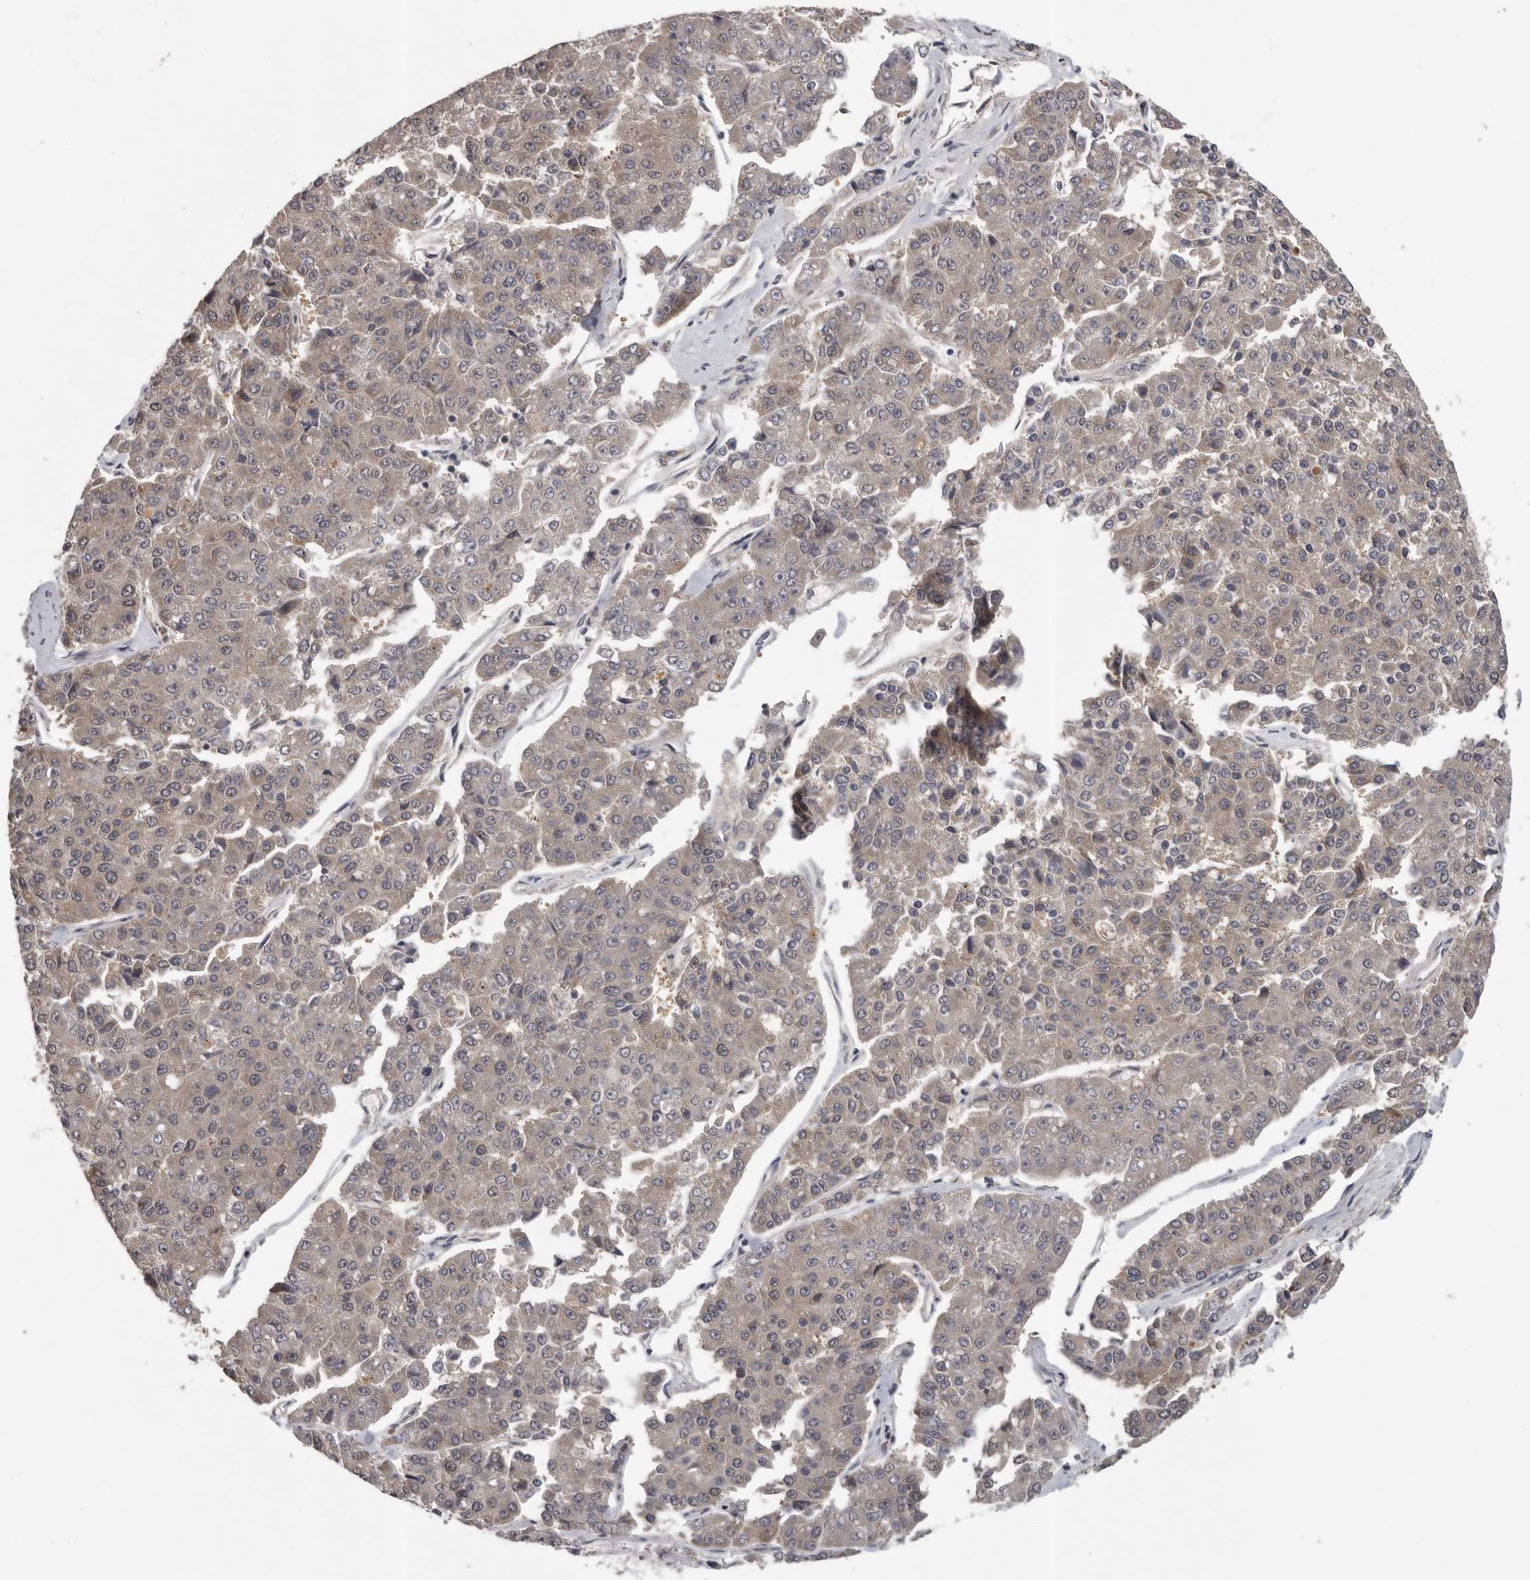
{"staining": {"intensity": "weak", "quantity": "<25%", "location": "cytoplasmic/membranous"}, "tissue": "pancreatic cancer", "cell_type": "Tumor cells", "image_type": "cancer", "snomed": [{"axis": "morphology", "description": "Adenocarcinoma, NOS"}, {"axis": "topography", "description": "Pancreas"}], "caption": "Immunohistochemistry image of neoplastic tissue: pancreatic cancer (adenocarcinoma) stained with DAB (3,3'-diaminobenzidine) reveals no significant protein expression in tumor cells. (DAB (3,3'-diaminobenzidine) immunohistochemistry visualized using brightfield microscopy, high magnification).", "gene": "RALGPS2", "patient": {"sex": "male", "age": 50}}